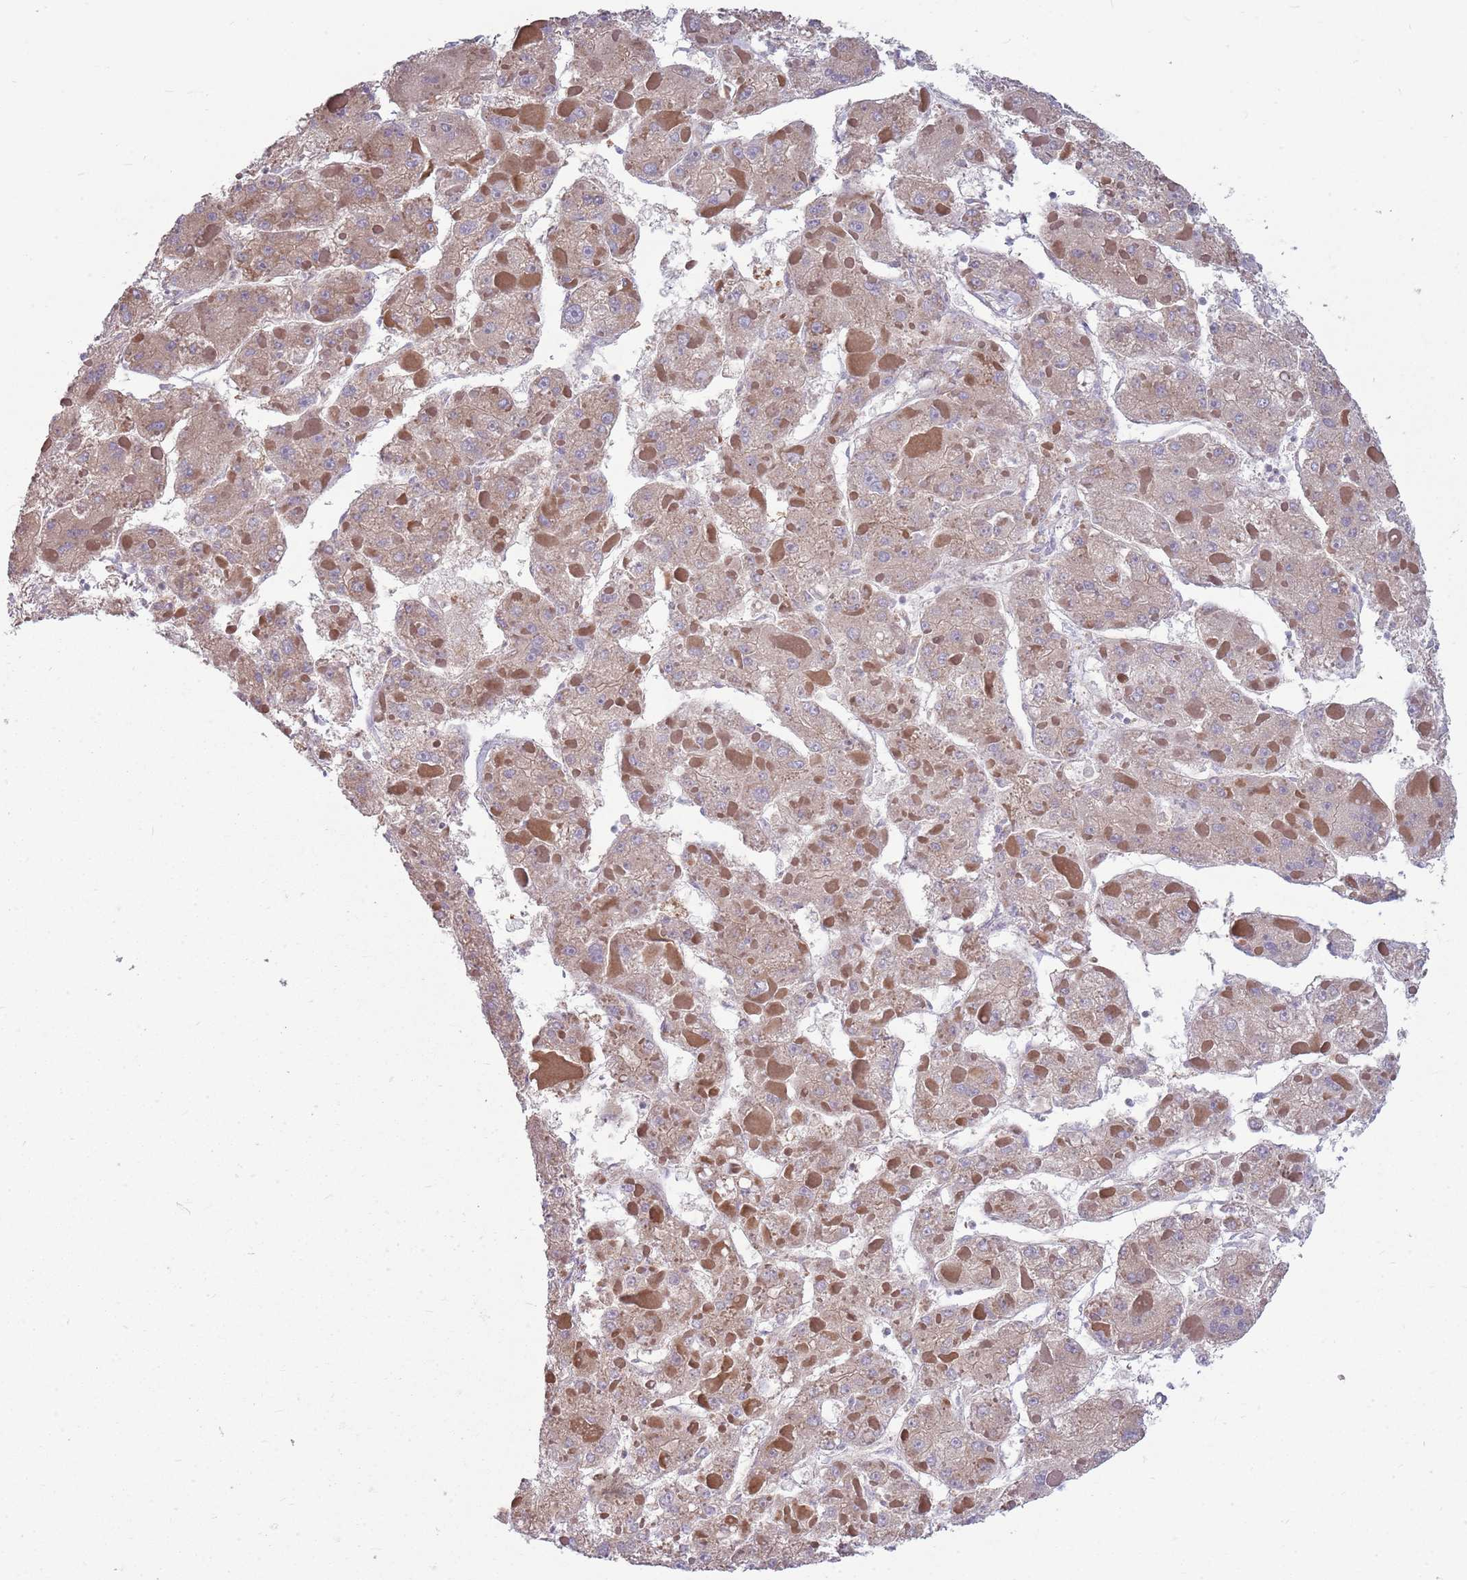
{"staining": {"intensity": "weak", "quantity": "25%-75%", "location": "cytoplasmic/membranous"}, "tissue": "liver cancer", "cell_type": "Tumor cells", "image_type": "cancer", "snomed": [{"axis": "morphology", "description": "Carcinoma, Hepatocellular, NOS"}, {"axis": "topography", "description": "Liver"}], "caption": "Liver cancer (hepatocellular carcinoma) tissue exhibits weak cytoplasmic/membranous positivity in approximately 25%-75% of tumor cells", "gene": "PPP1R27", "patient": {"sex": "female", "age": 73}}